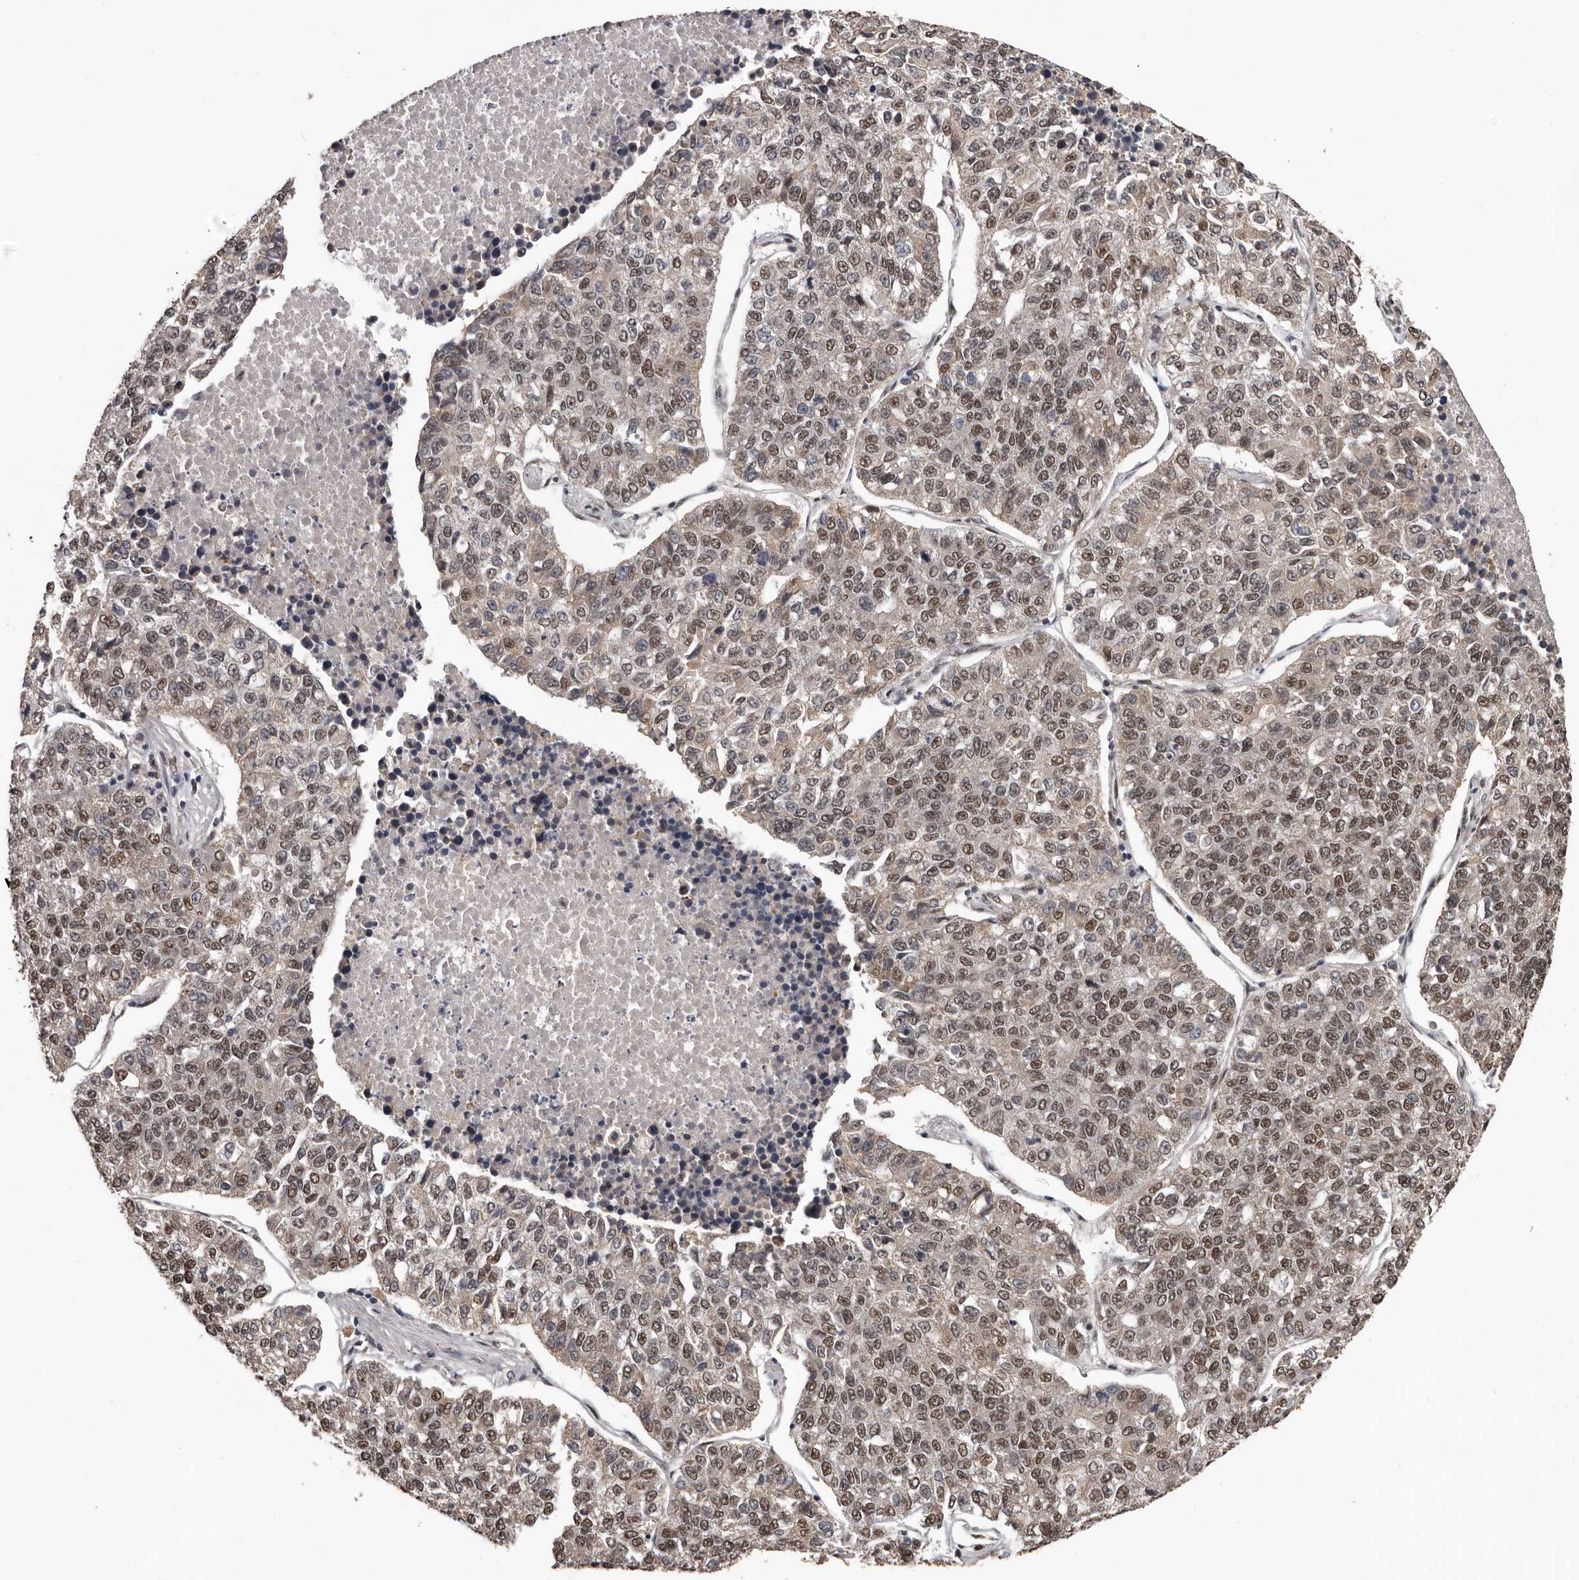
{"staining": {"intensity": "moderate", "quantity": ">75%", "location": "nuclear"}, "tissue": "lung cancer", "cell_type": "Tumor cells", "image_type": "cancer", "snomed": [{"axis": "morphology", "description": "Adenocarcinoma, NOS"}, {"axis": "topography", "description": "Lung"}], "caption": "An image showing moderate nuclear staining in approximately >75% of tumor cells in lung cancer (adenocarcinoma), as visualized by brown immunohistochemical staining.", "gene": "VPS37A", "patient": {"sex": "male", "age": 49}}